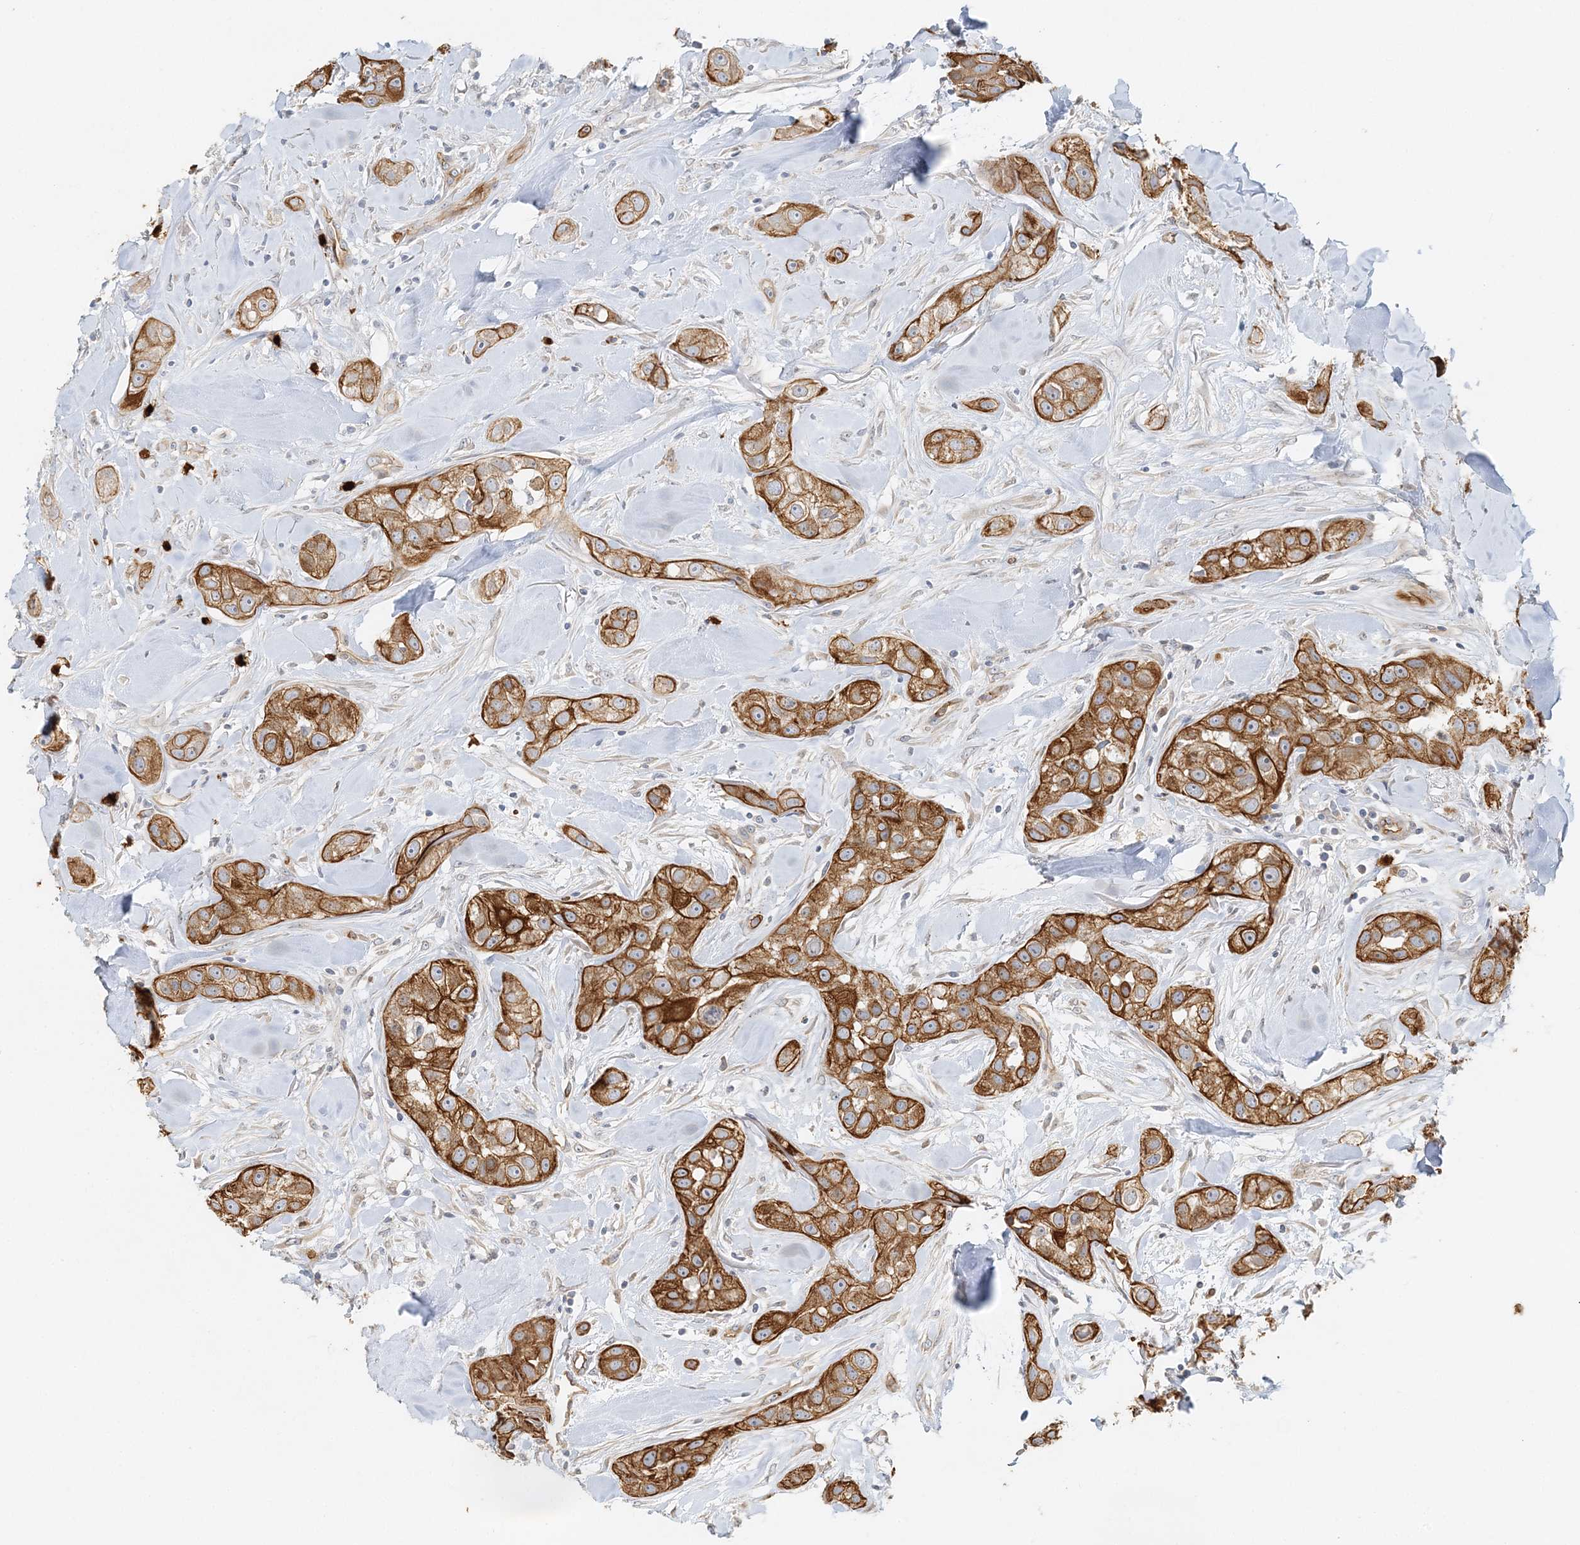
{"staining": {"intensity": "moderate", "quantity": ">75%", "location": "cytoplasmic/membranous"}, "tissue": "head and neck cancer", "cell_type": "Tumor cells", "image_type": "cancer", "snomed": [{"axis": "morphology", "description": "Normal tissue, NOS"}, {"axis": "morphology", "description": "Squamous cell carcinoma, NOS"}, {"axis": "topography", "description": "Skeletal muscle"}, {"axis": "topography", "description": "Head-Neck"}], "caption": "Tumor cells demonstrate medium levels of moderate cytoplasmic/membranous expression in approximately >75% of cells in head and neck squamous cell carcinoma.", "gene": "DNAH1", "patient": {"sex": "male", "age": 51}}